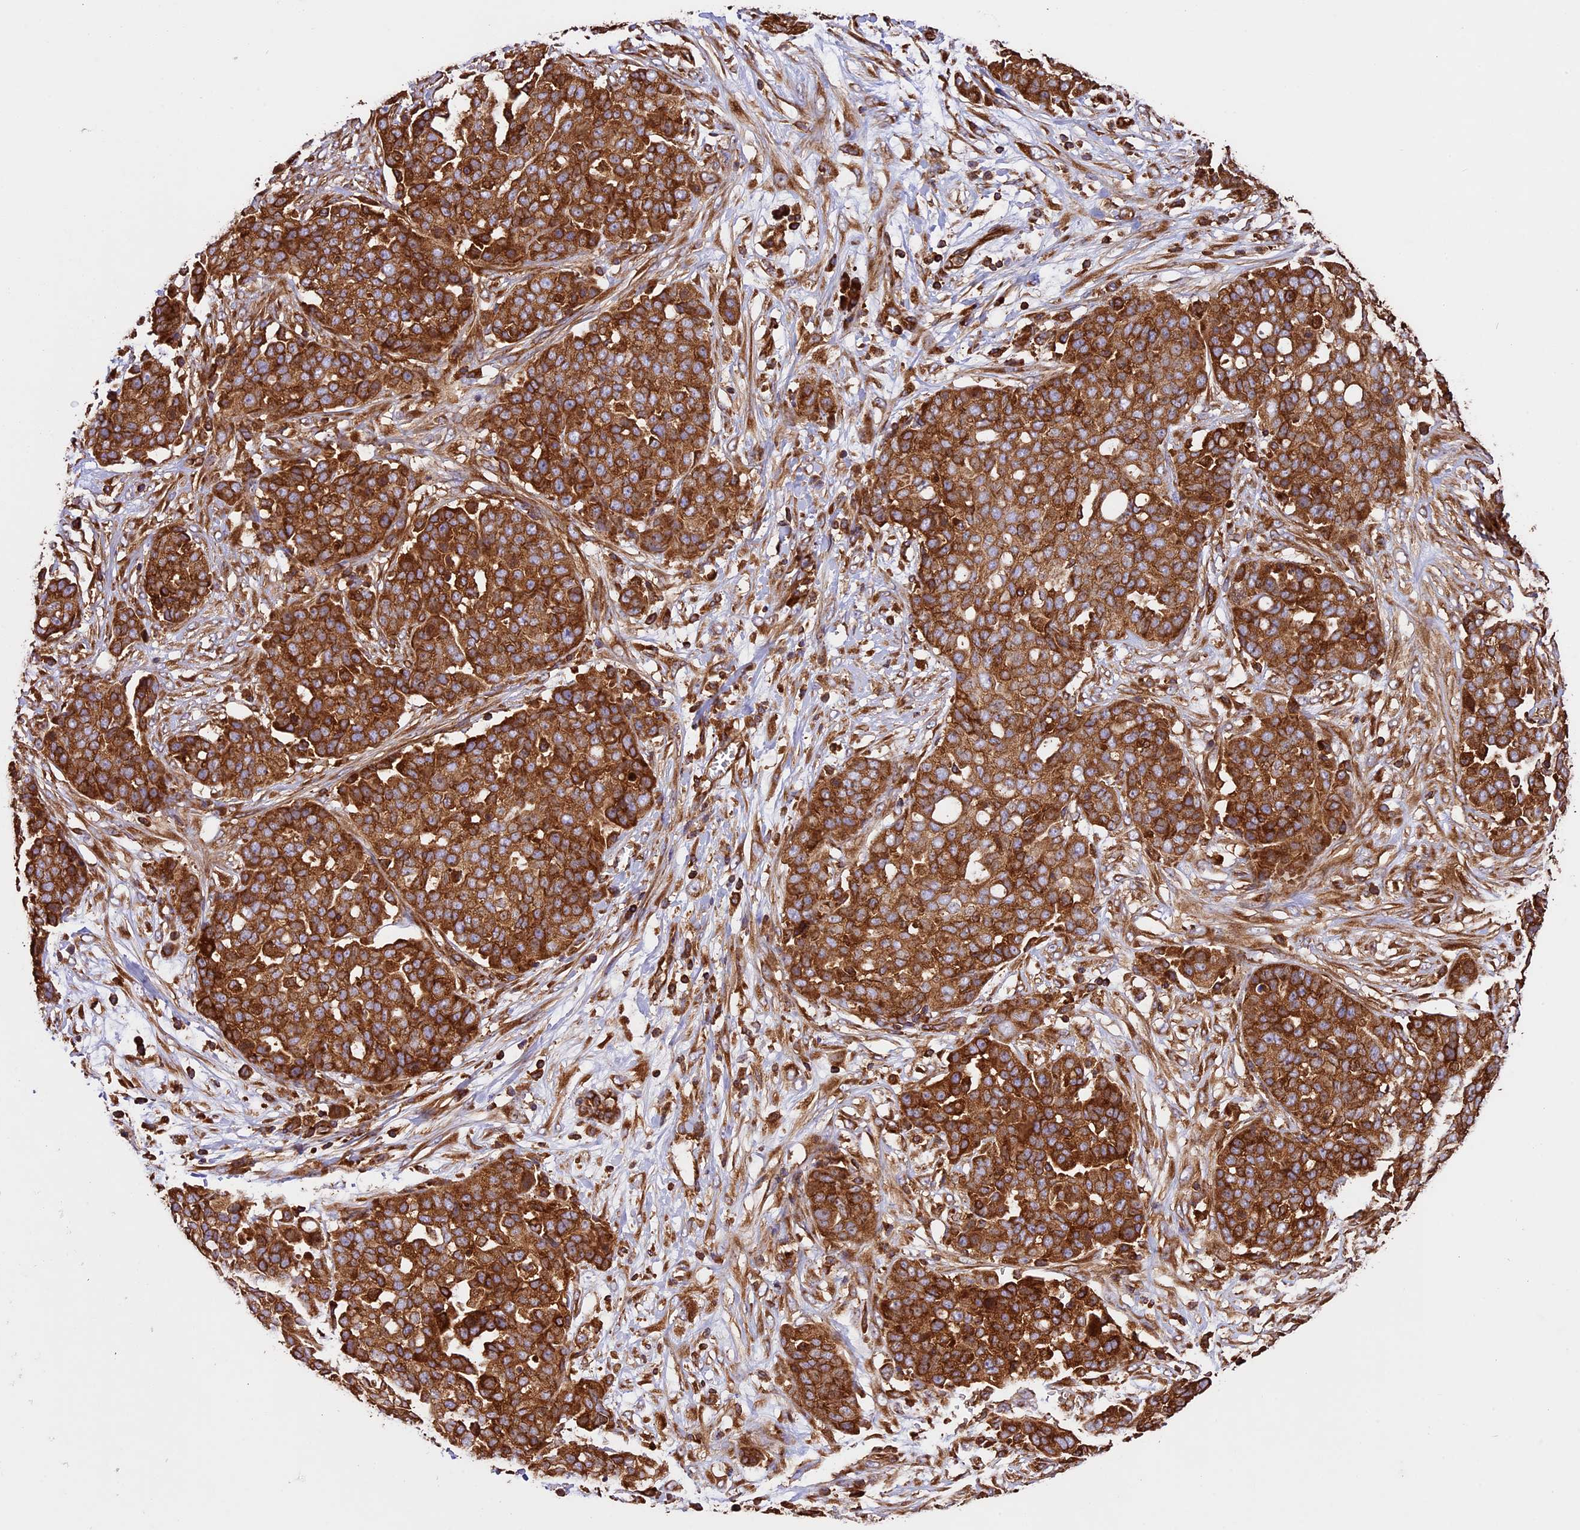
{"staining": {"intensity": "strong", "quantity": ">75%", "location": "cytoplasmic/membranous"}, "tissue": "ovarian cancer", "cell_type": "Tumor cells", "image_type": "cancer", "snomed": [{"axis": "morphology", "description": "Cystadenocarcinoma, serous, NOS"}, {"axis": "topography", "description": "Soft tissue"}, {"axis": "topography", "description": "Ovary"}], "caption": "Ovarian cancer tissue exhibits strong cytoplasmic/membranous staining in about >75% of tumor cells, visualized by immunohistochemistry. The protein of interest is shown in brown color, while the nuclei are stained blue.", "gene": "KARS1", "patient": {"sex": "female", "age": 57}}